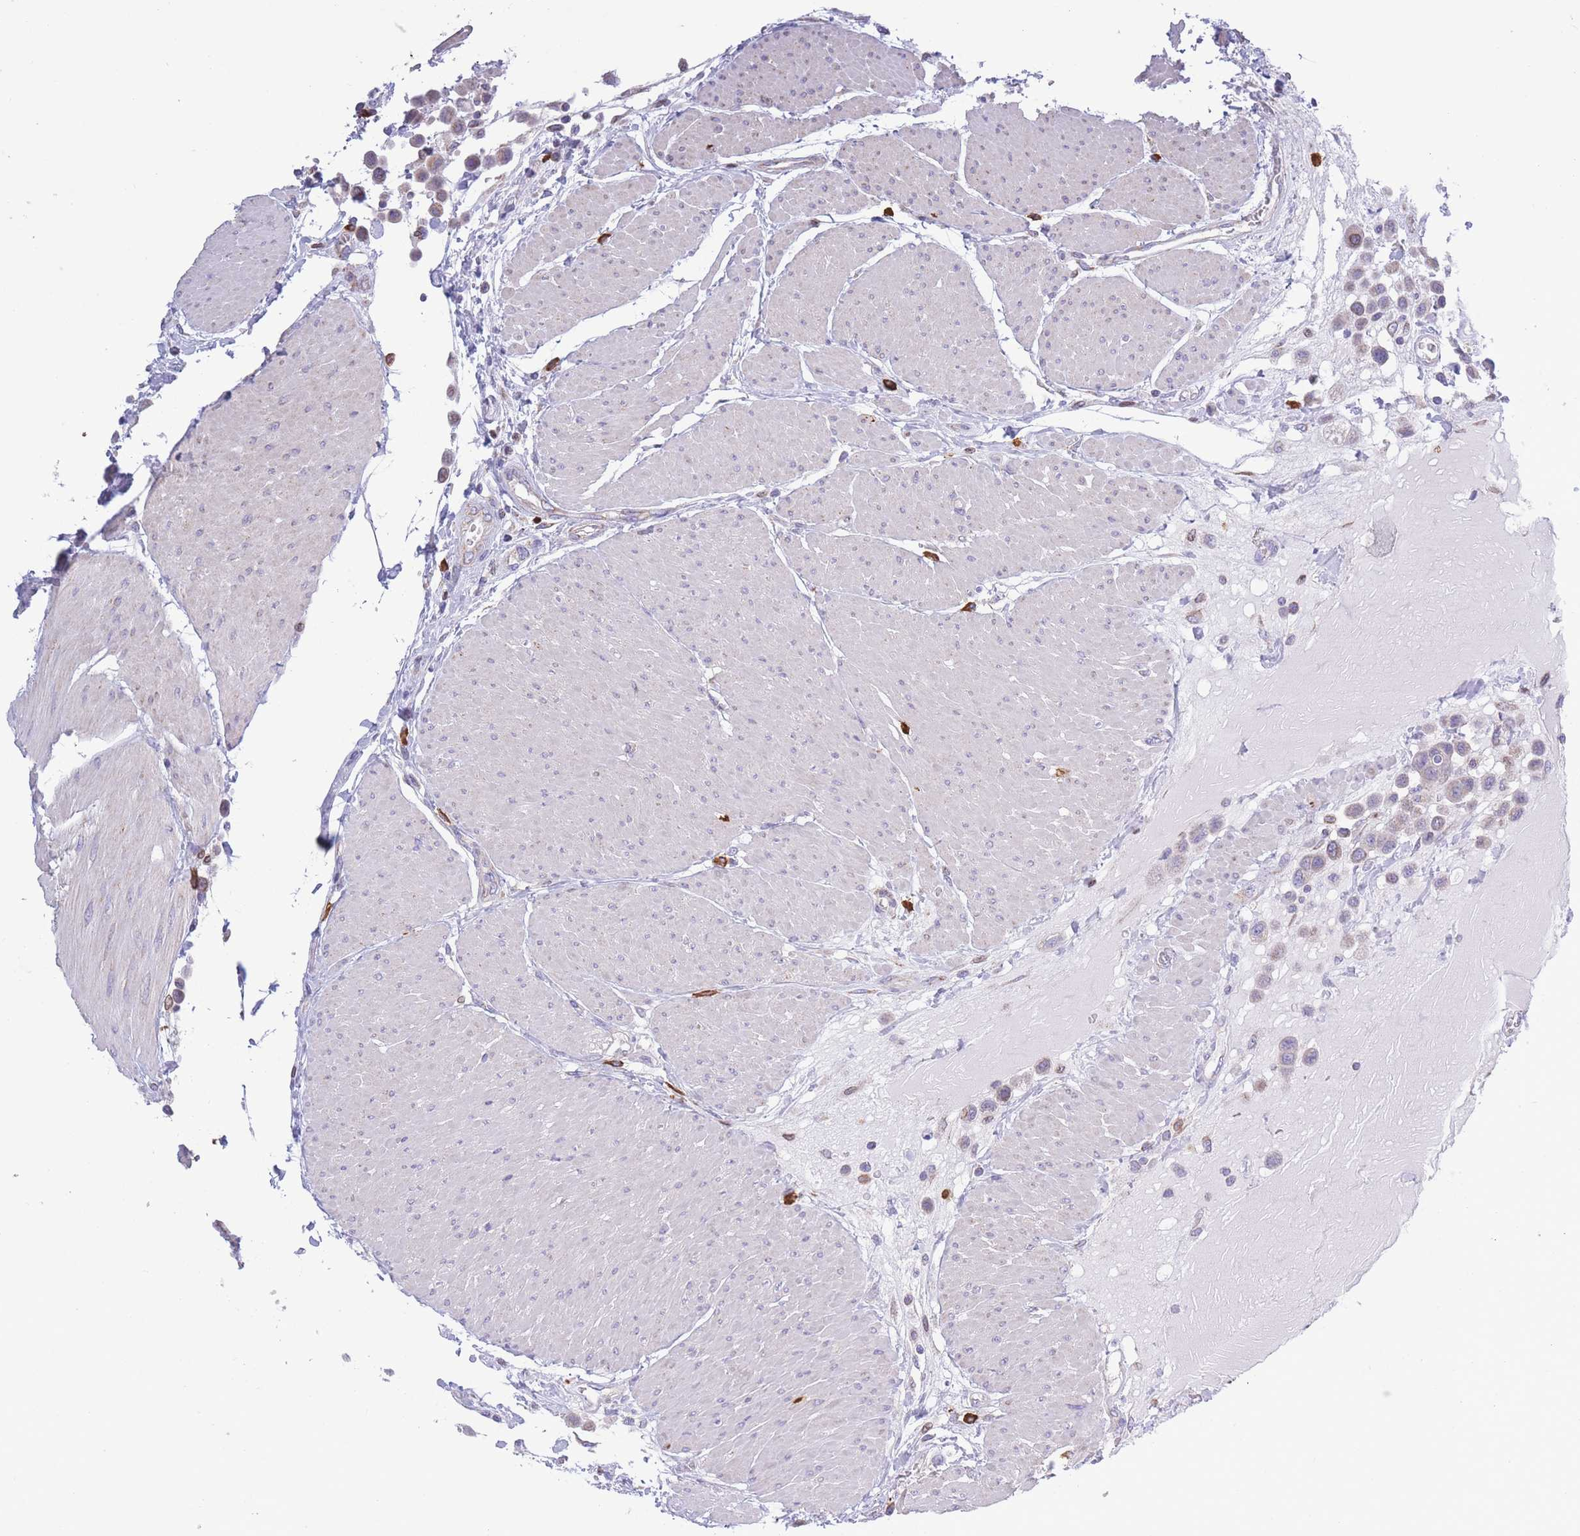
{"staining": {"intensity": "negative", "quantity": "none", "location": "none"}, "tissue": "urothelial cancer", "cell_type": "Tumor cells", "image_type": "cancer", "snomed": [{"axis": "morphology", "description": "Urothelial carcinoma, High grade"}, {"axis": "topography", "description": "Urinary bladder"}], "caption": "Human high-grade urothelial carcinoma stained for a protein using immunohistochemistry (IHC) shows no positivity in tumor cells.", "gene": "PDHA1", "patient": {"sex": "male", "age": 50}}